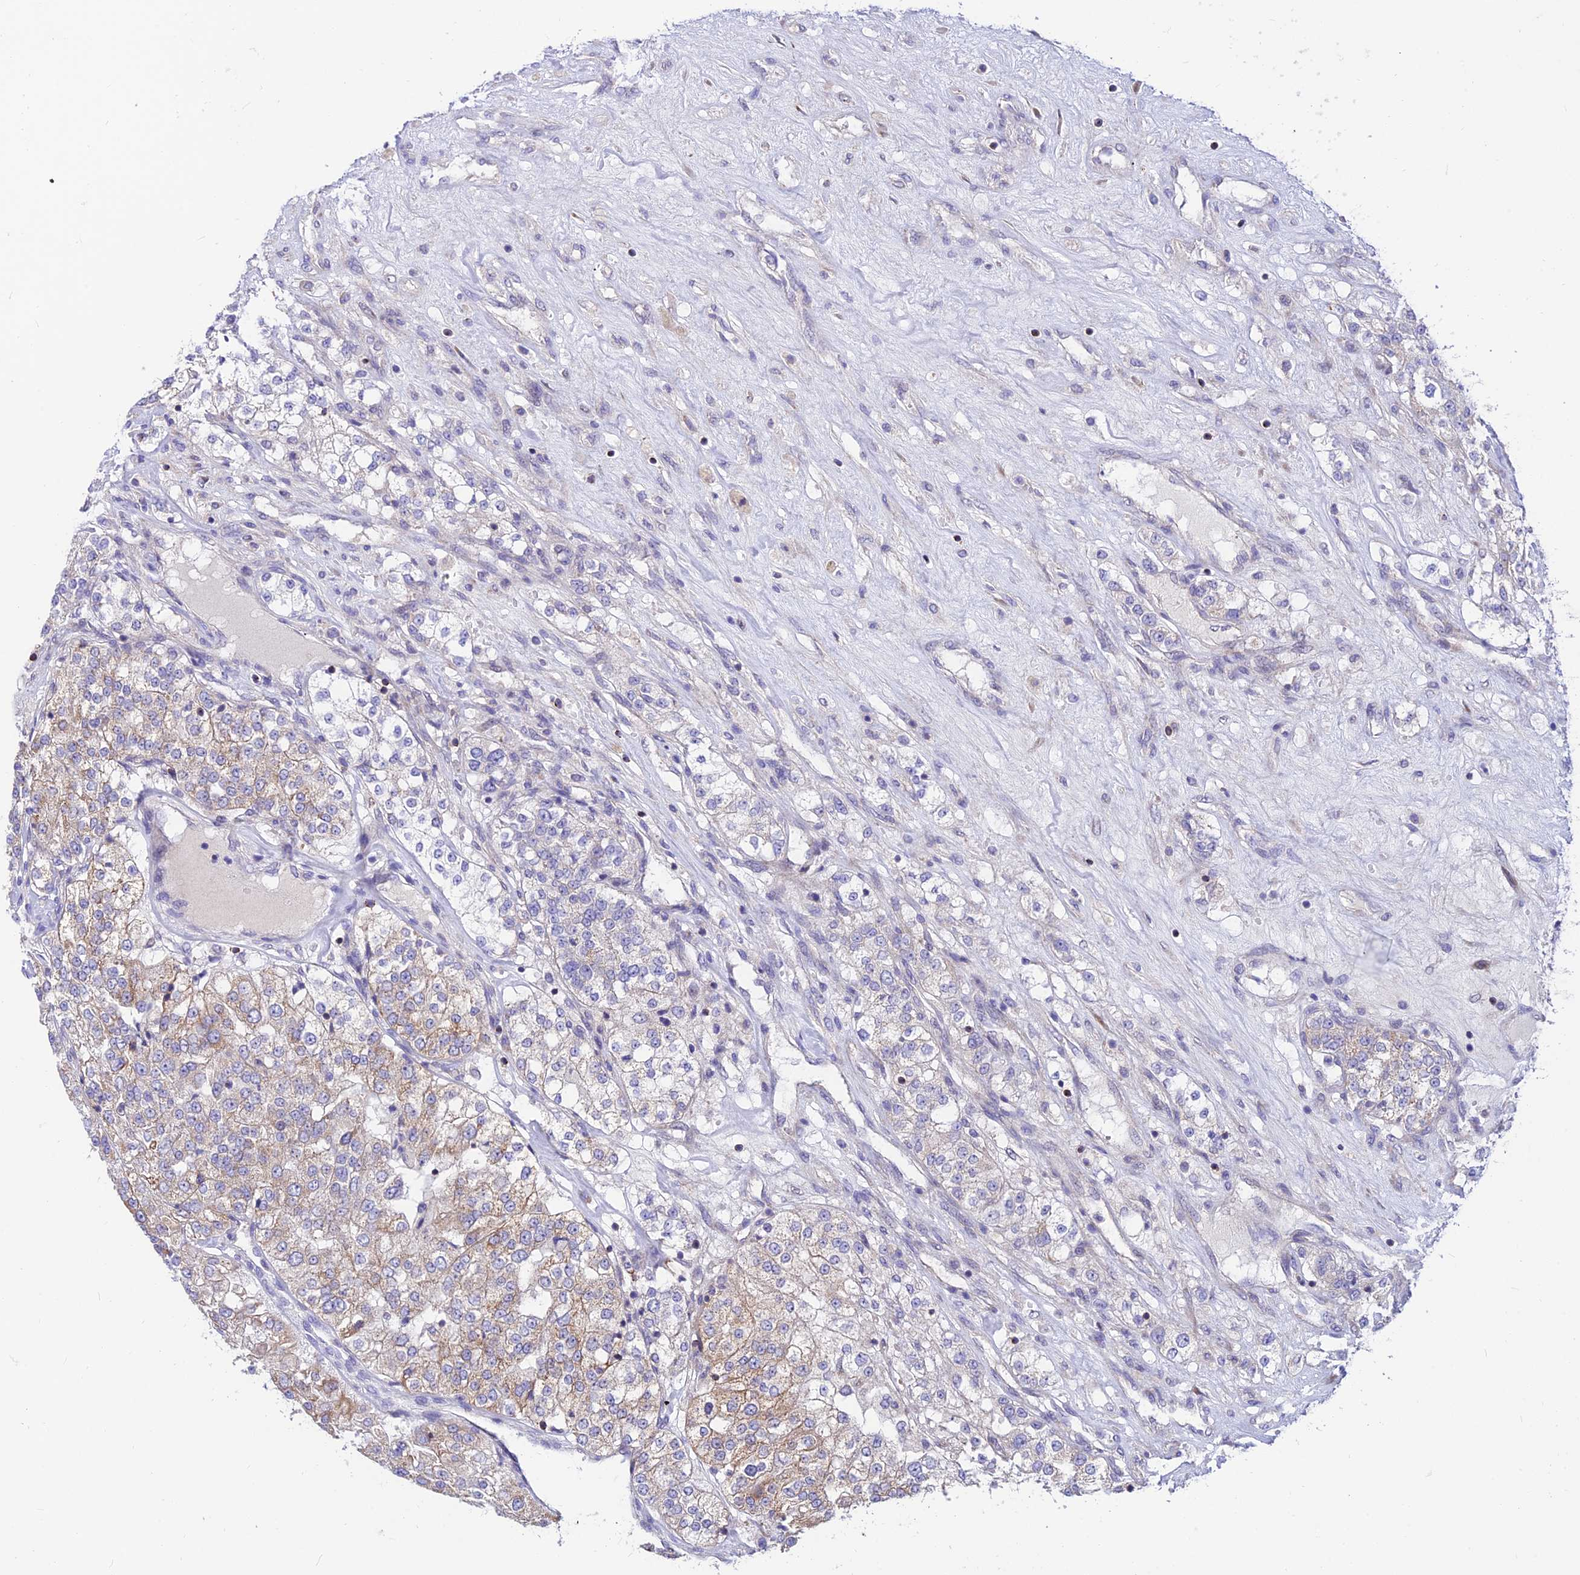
{"staining": {"intensity": "weak", "quantity": "25%-75%", "location": "cytoplasmic/membranous"}, "tissue": "renal cancer", "cell_type": "Tumor cells", "image_type": "cancer", "snomed": [{"axis": "morphology", "description": "Adenocarcinoma, NOS"}, {"axis": "topography", "description": "Kidney"}], "caption": "Immunohistochemistry (IHC) of human renal adenocarcinoma displays low levels of weak cytoplasmic/membranous expression in about 25%-75% of tumor cells.", "gene": "C6orf132", "patient": {"sex": "female", "age": 63}}